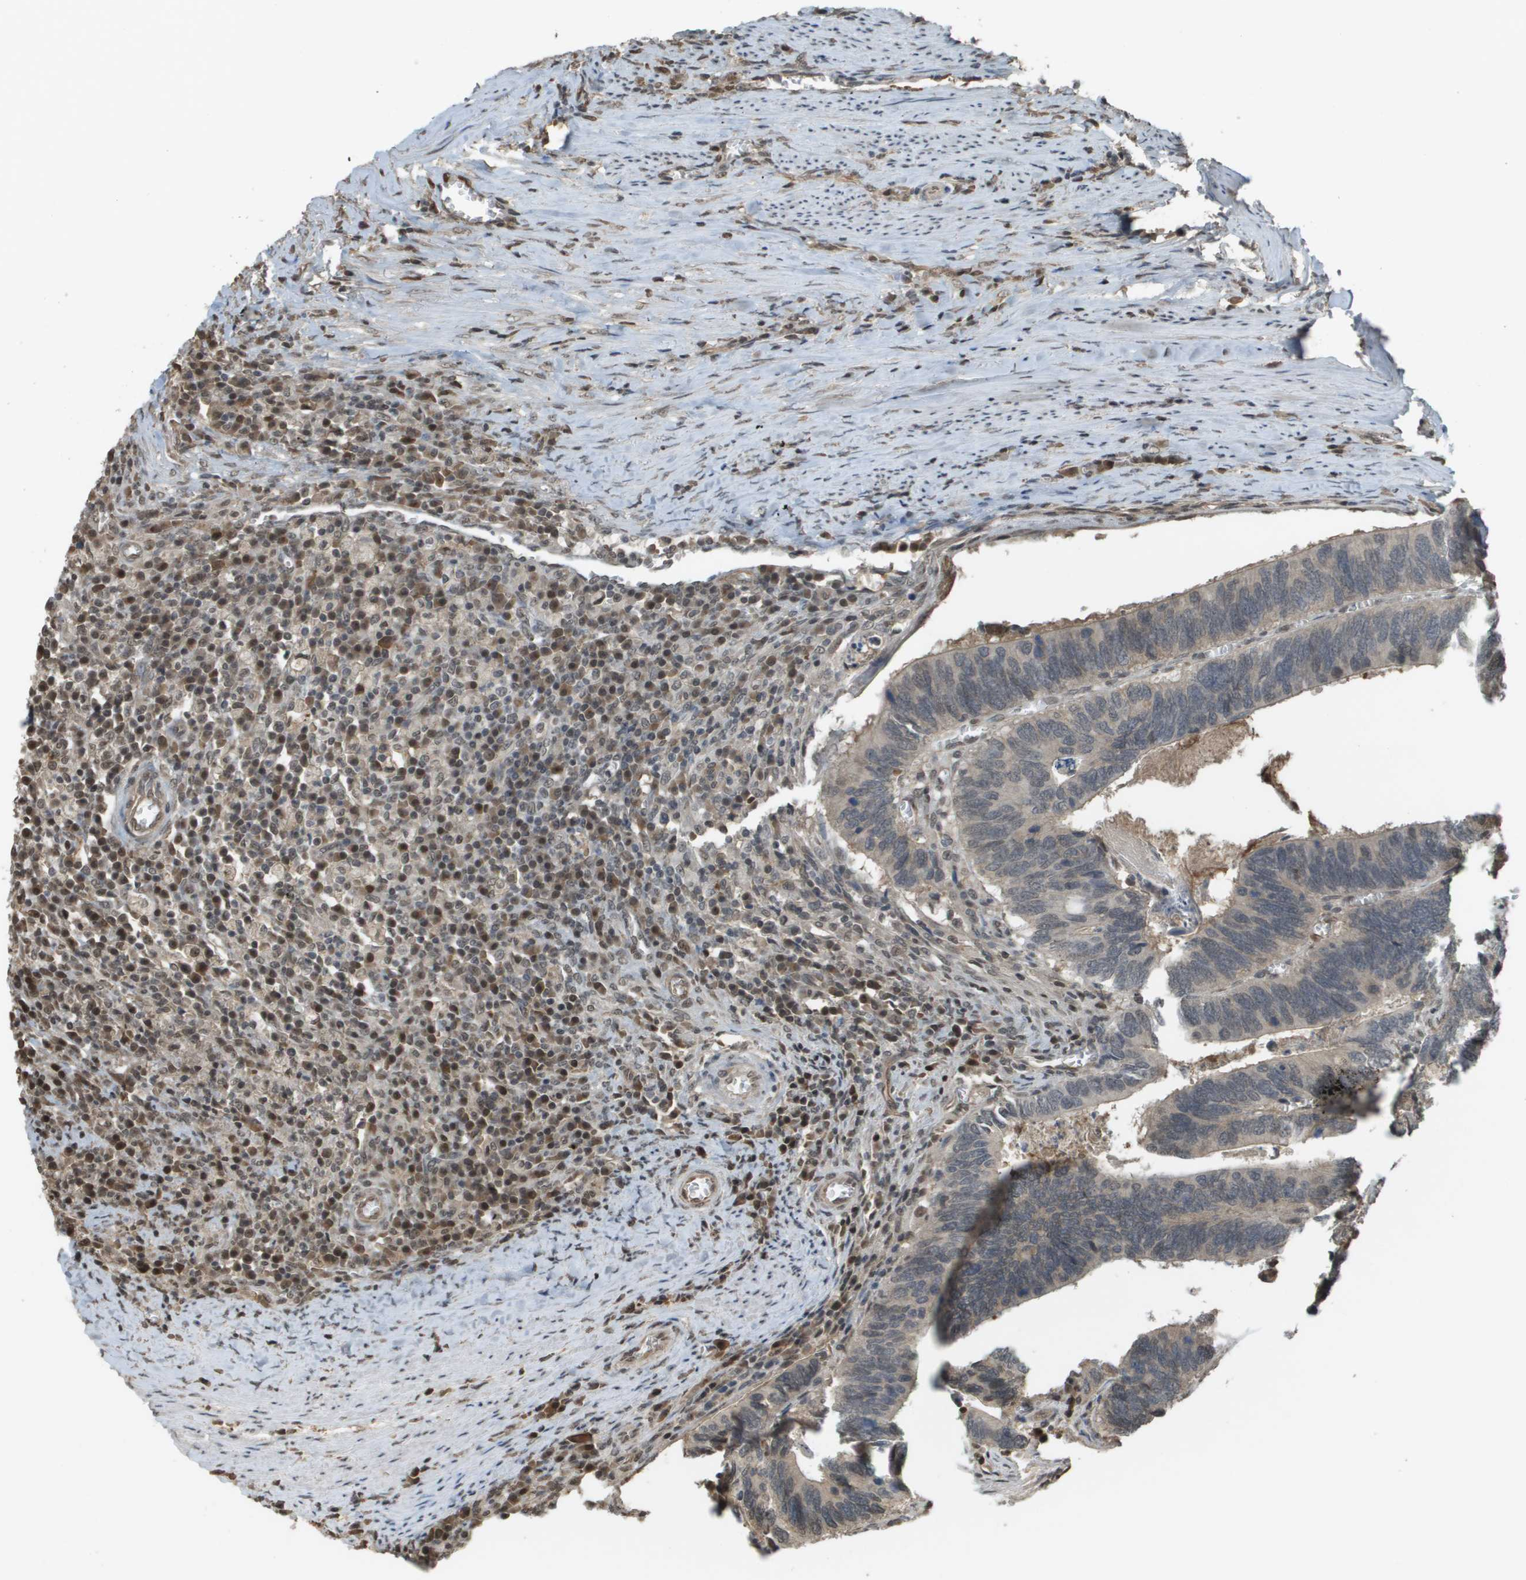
{"staining": {"intensity": "negative", "quantity": "none", "location": "none"}, "tissue": "colorectal cancer", "cell_type": "Tumor cells", "image_type": "cancer", "snomed": [{"axis": "morphology", "description": "Adenocarcinoma, NOS"}, {"axis": "topography", "description": "Colon"}], "caption": "Immunohistochemistry (IHC) of human colorectal cancer exhibits no expression in tumor cells.", "gene": "NDRG2", "patient": {"sex": "male", "age": 72}}